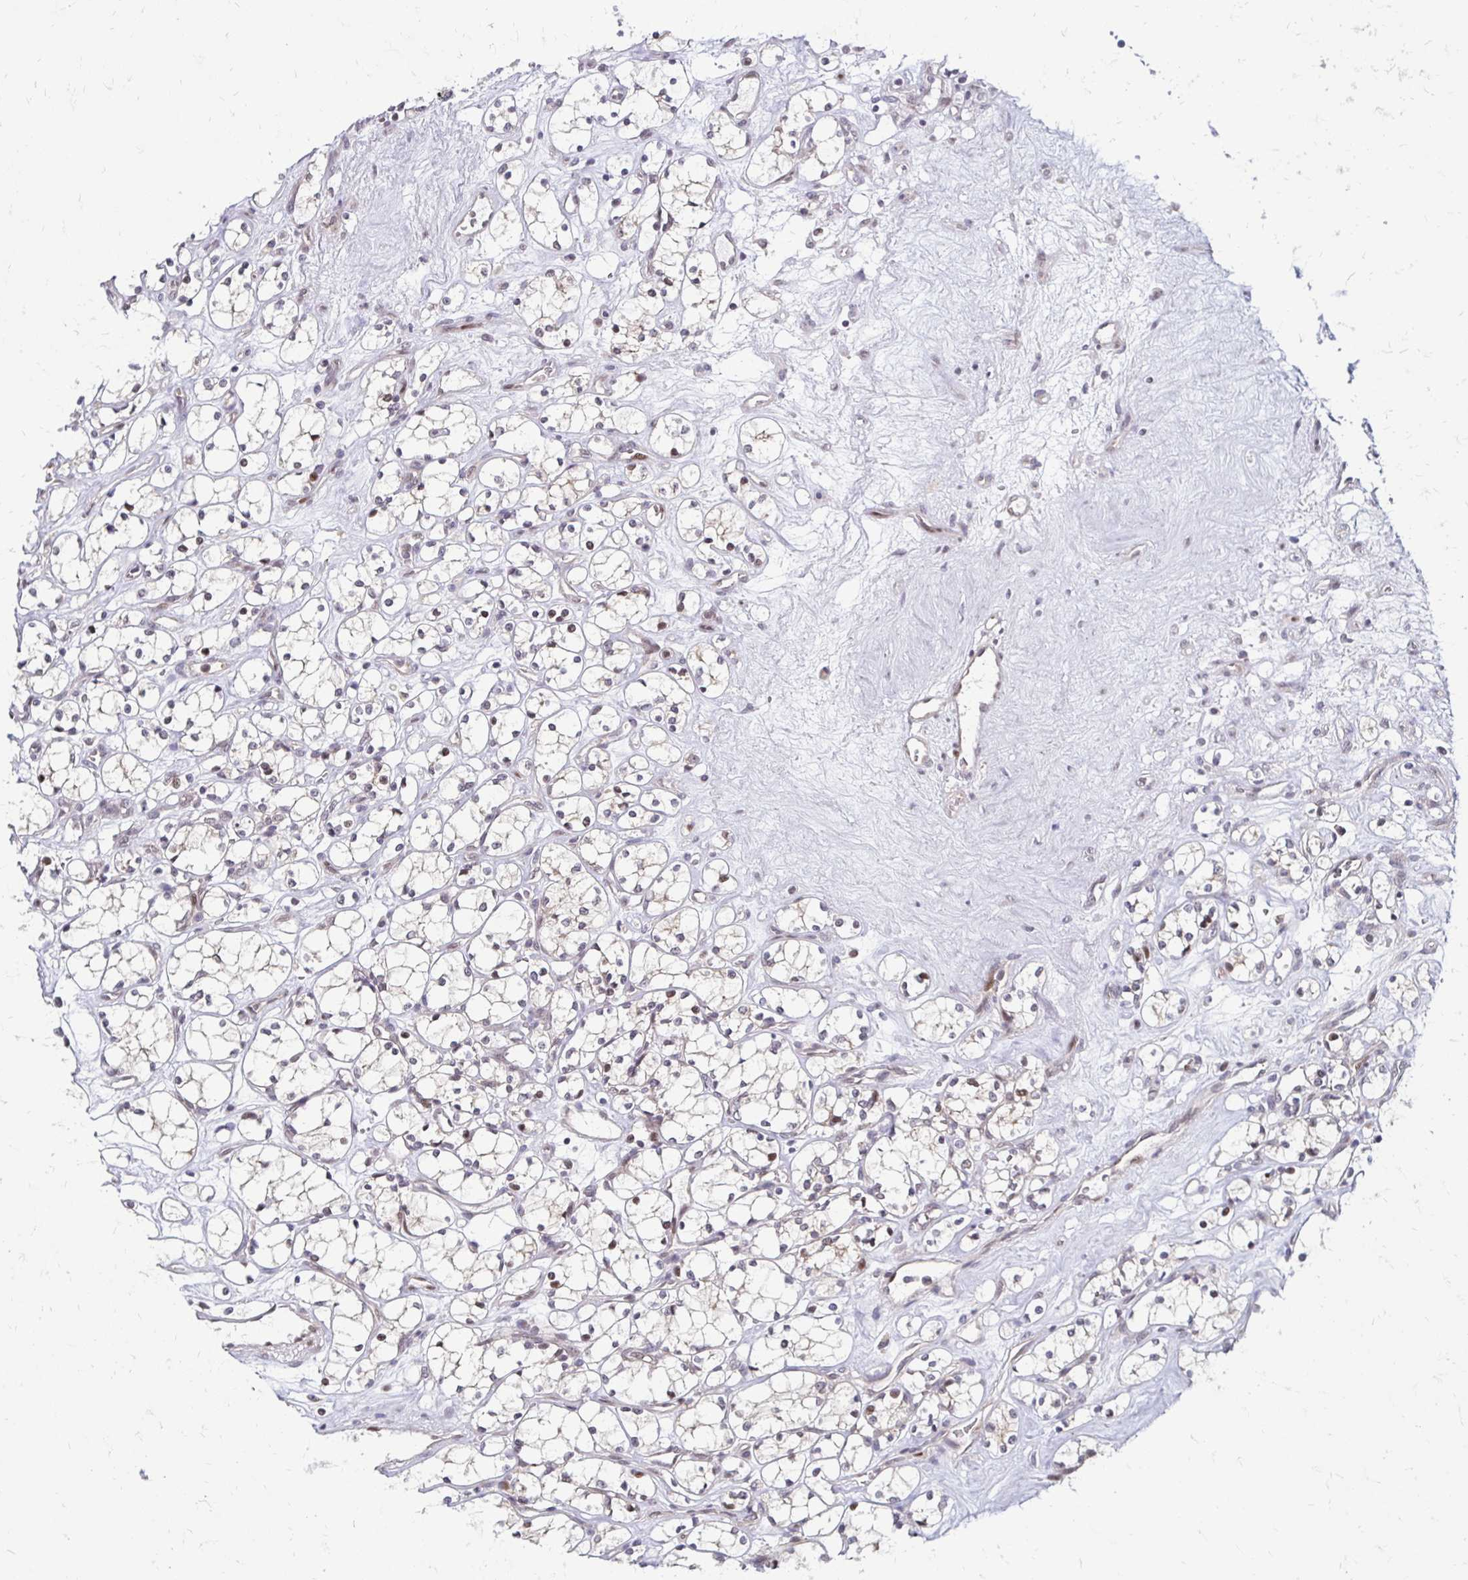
{"staining": {"intensity": "moderate", "quantity": "25%-75%", "location": "nuclear"}, "tissue": "renal cancer", "cell_type": "Tumor cells", "image_type": "cancer", "snomed": [{"axis": "morphology", "description": "Adenocarcinoma, NOS"}, {"axis": "topography", "description": "Kidney"}], "caption": "This image displays IHC staining of adenocarcinoma (renal), with medium moderate nuclear staining in approximately 25%-75% of tumor cells.", "gene": "TRIR", "patient": {"sex": "female", "age": 69}}